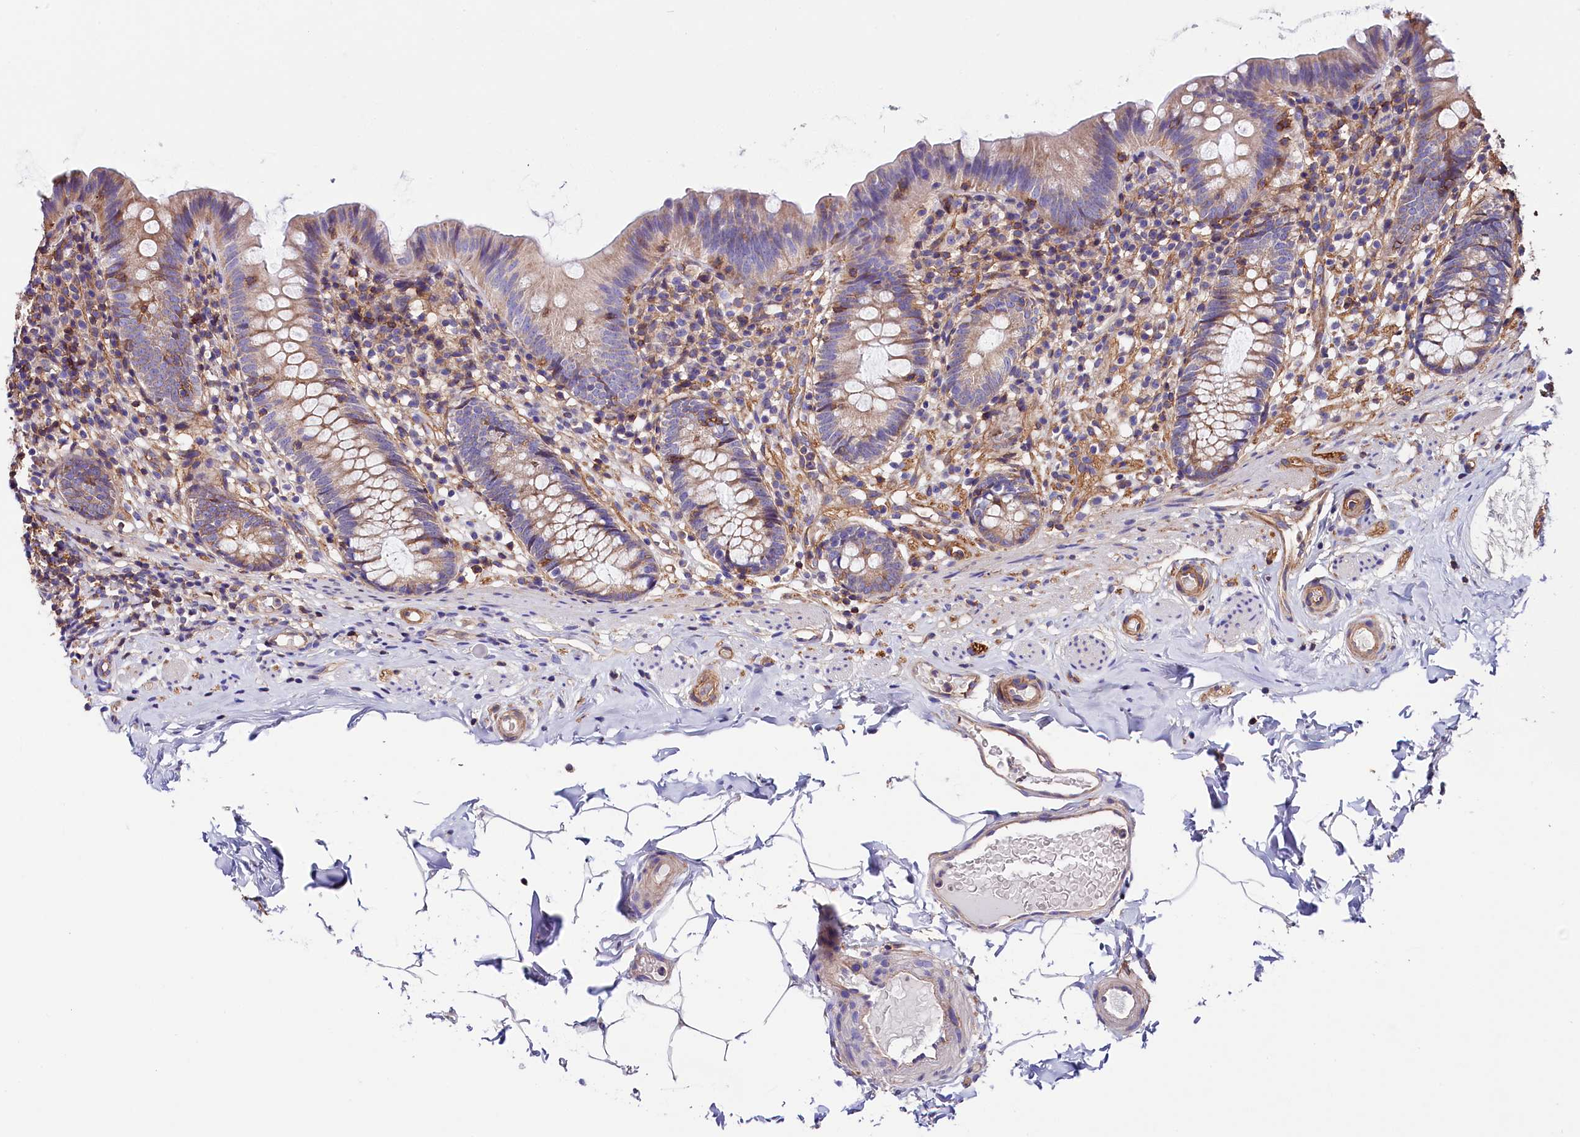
{"staining": {"intensity": "moderate", "quantity": "25%-75%", "location": "cytoplasmic/membranous"}, "tissue": "appendix", "cell_type": "Glandular cells", "image_type": "normal", "snomed": [{"axis": "morphology", "description": "Normal tissue, NOS"}, {"axis": "topography", "description": "Appendix"}], "caption": "A high-resolution micrograph shows IHC staining of normal appendix, which displays moderate cytoplasmic/membranous positivity in about 25%-75% of glandular cells.", "gene": "ATP2B4", "patient": {"sex": "male", "age": 55}}